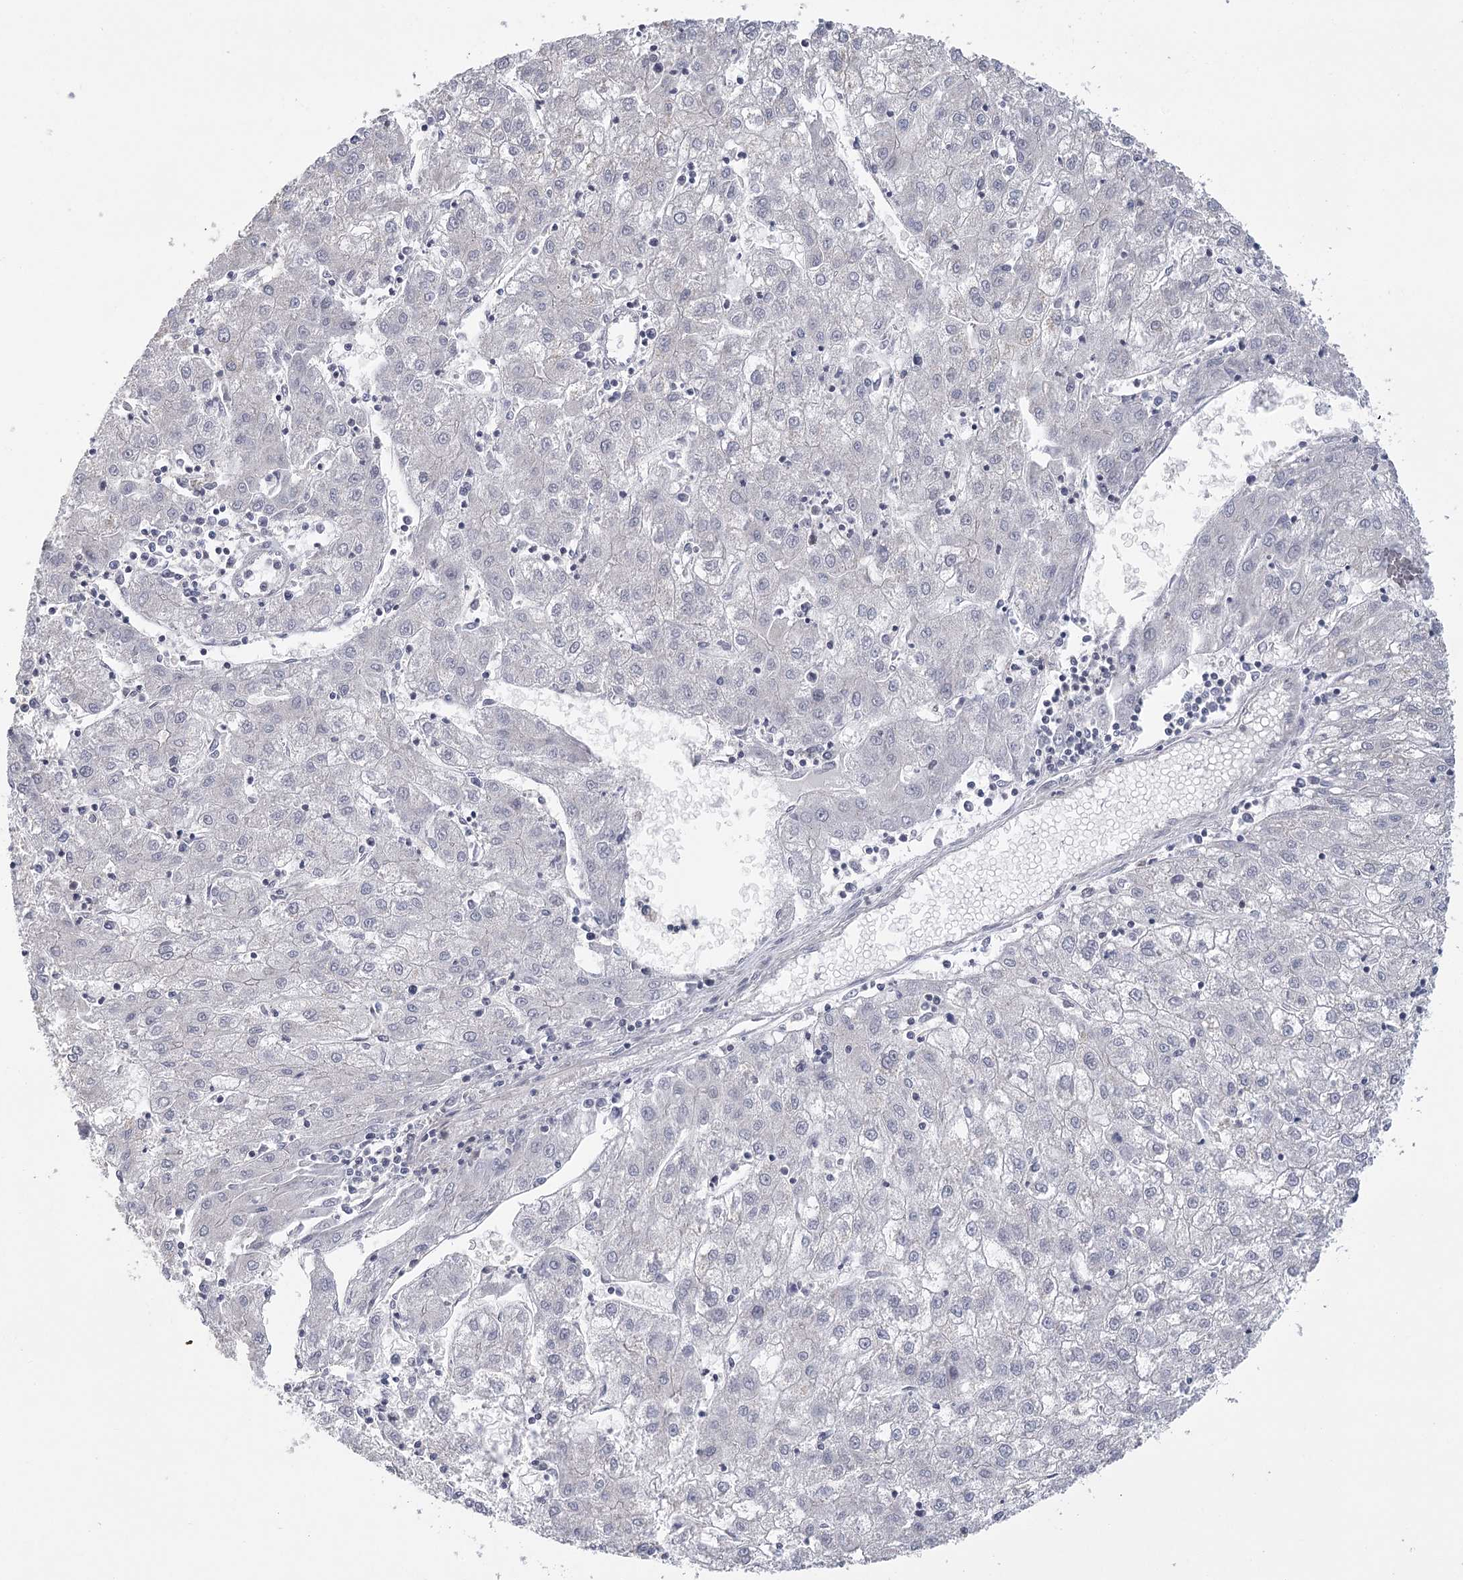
{"staining": {"intensity": "negative", "quantity": "none", "location": "none"}, "tissue": "liver cancer", "cell_type": "Tumor cells", "image_type": "cancer", "snomed": [{"axis": "morphology", "description": "Carcinoma, Hepatocellular, NOS"}, {"axis": "topography", "description": "Liver"}], "caption": "Tumor cells are negative for protein expression in human hepatocellular carcinoma (liver).", "gene": "FAM76B", "patient": {"sex": "male", "age": 72}}